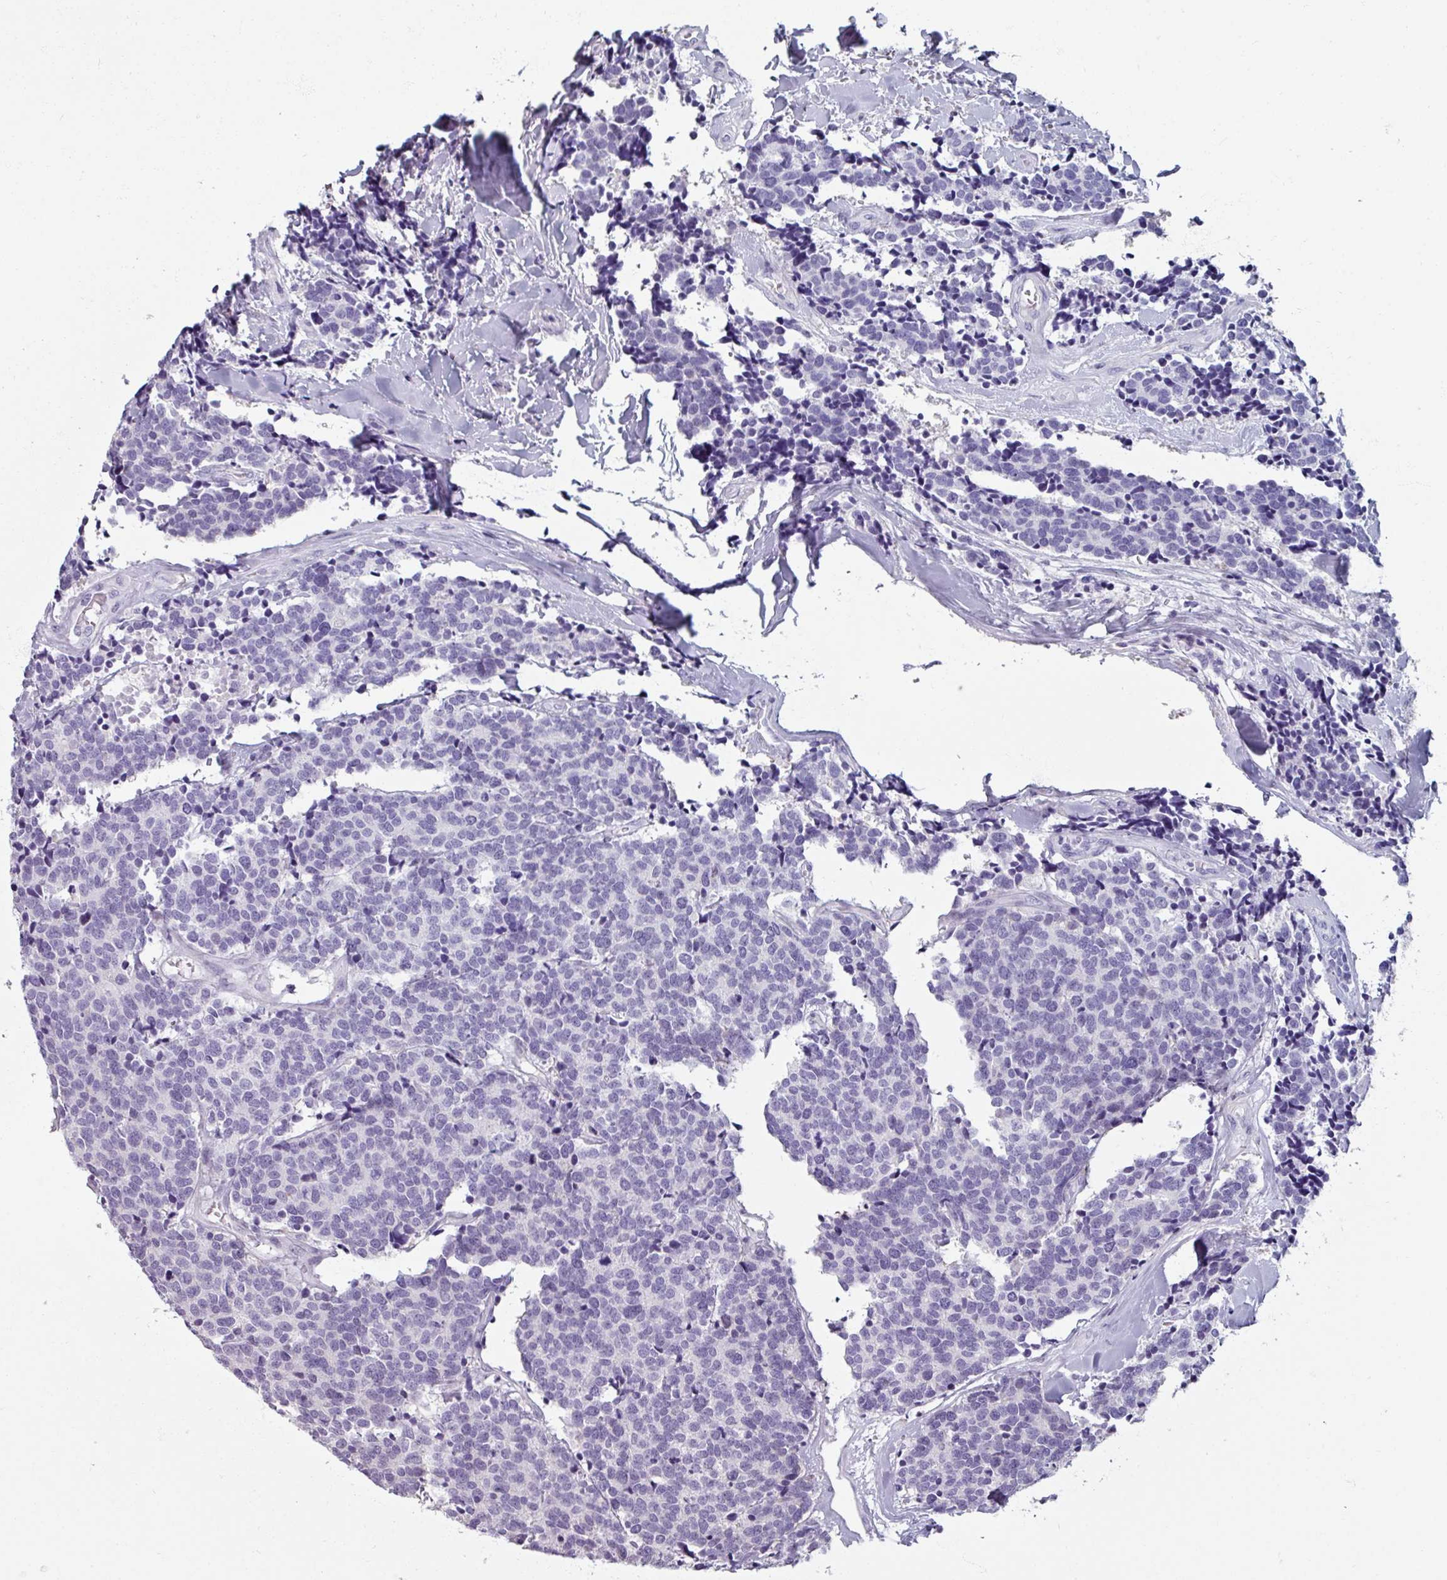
{"staining": {"intensity": "negative", "quantity": "none", "location": "none"}, "tissue": "carcinoid", "cell_type": "Tumor cells", "image_type": "cancer", "snomed": [{"axis": "morphology", "description": "Carcinoid, malignant, NOS"}, {"axis": "topography", "description": "Skin"}], "caption": "The IHC image has no significant staining in tumor cells of carcinoid (malignant) tissue. (Stains: DAB IHC with hematoxylin counter stain, Microscopy: brightfield microscopy at high magnification).", "gene": "SPESP1", "patient": {"sex": "female", "age": 79}}